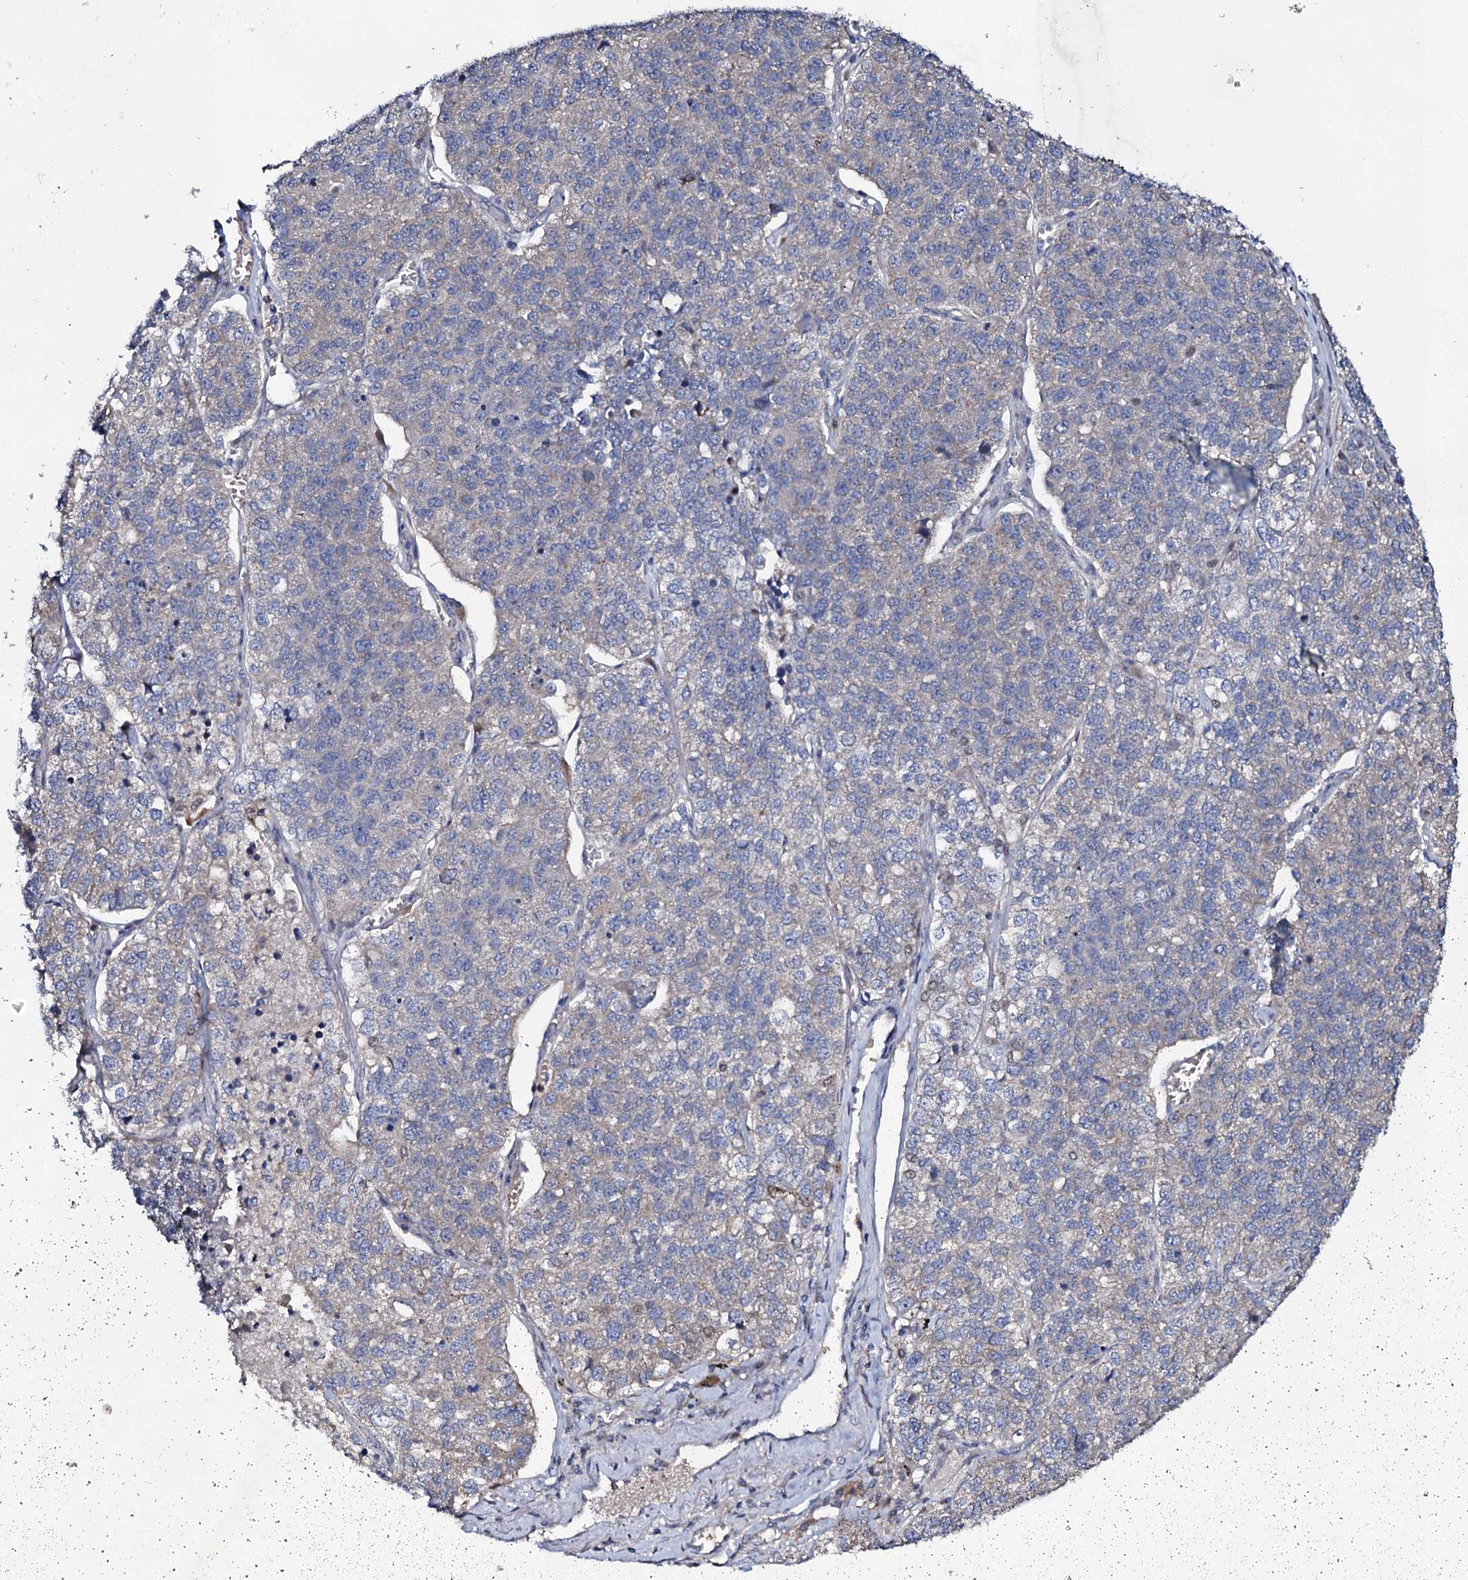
{"staining": {"intensity": "weak", "quantity": "25%-75%", "location": "cytoplasmic/membranous"}, "tissue": "lung cancer", "cell_type": "Tumor cells", "image_type": "cancer", "snomed": [{"axis": "morphology", "description": "Adenocarcinoma, NOS"}, {"axis": "topography", "description": "Lung"}], "caption": "IHC photomicrograph of human lung adenocarcinoma stained for a protein (brown), which exhibits low levels of weak cytoplasmic/membranous staining in about 25%-75% of tumor cells.", "gene": "PPP1R3D", "patient": {"sex": "male", "age": 49}}